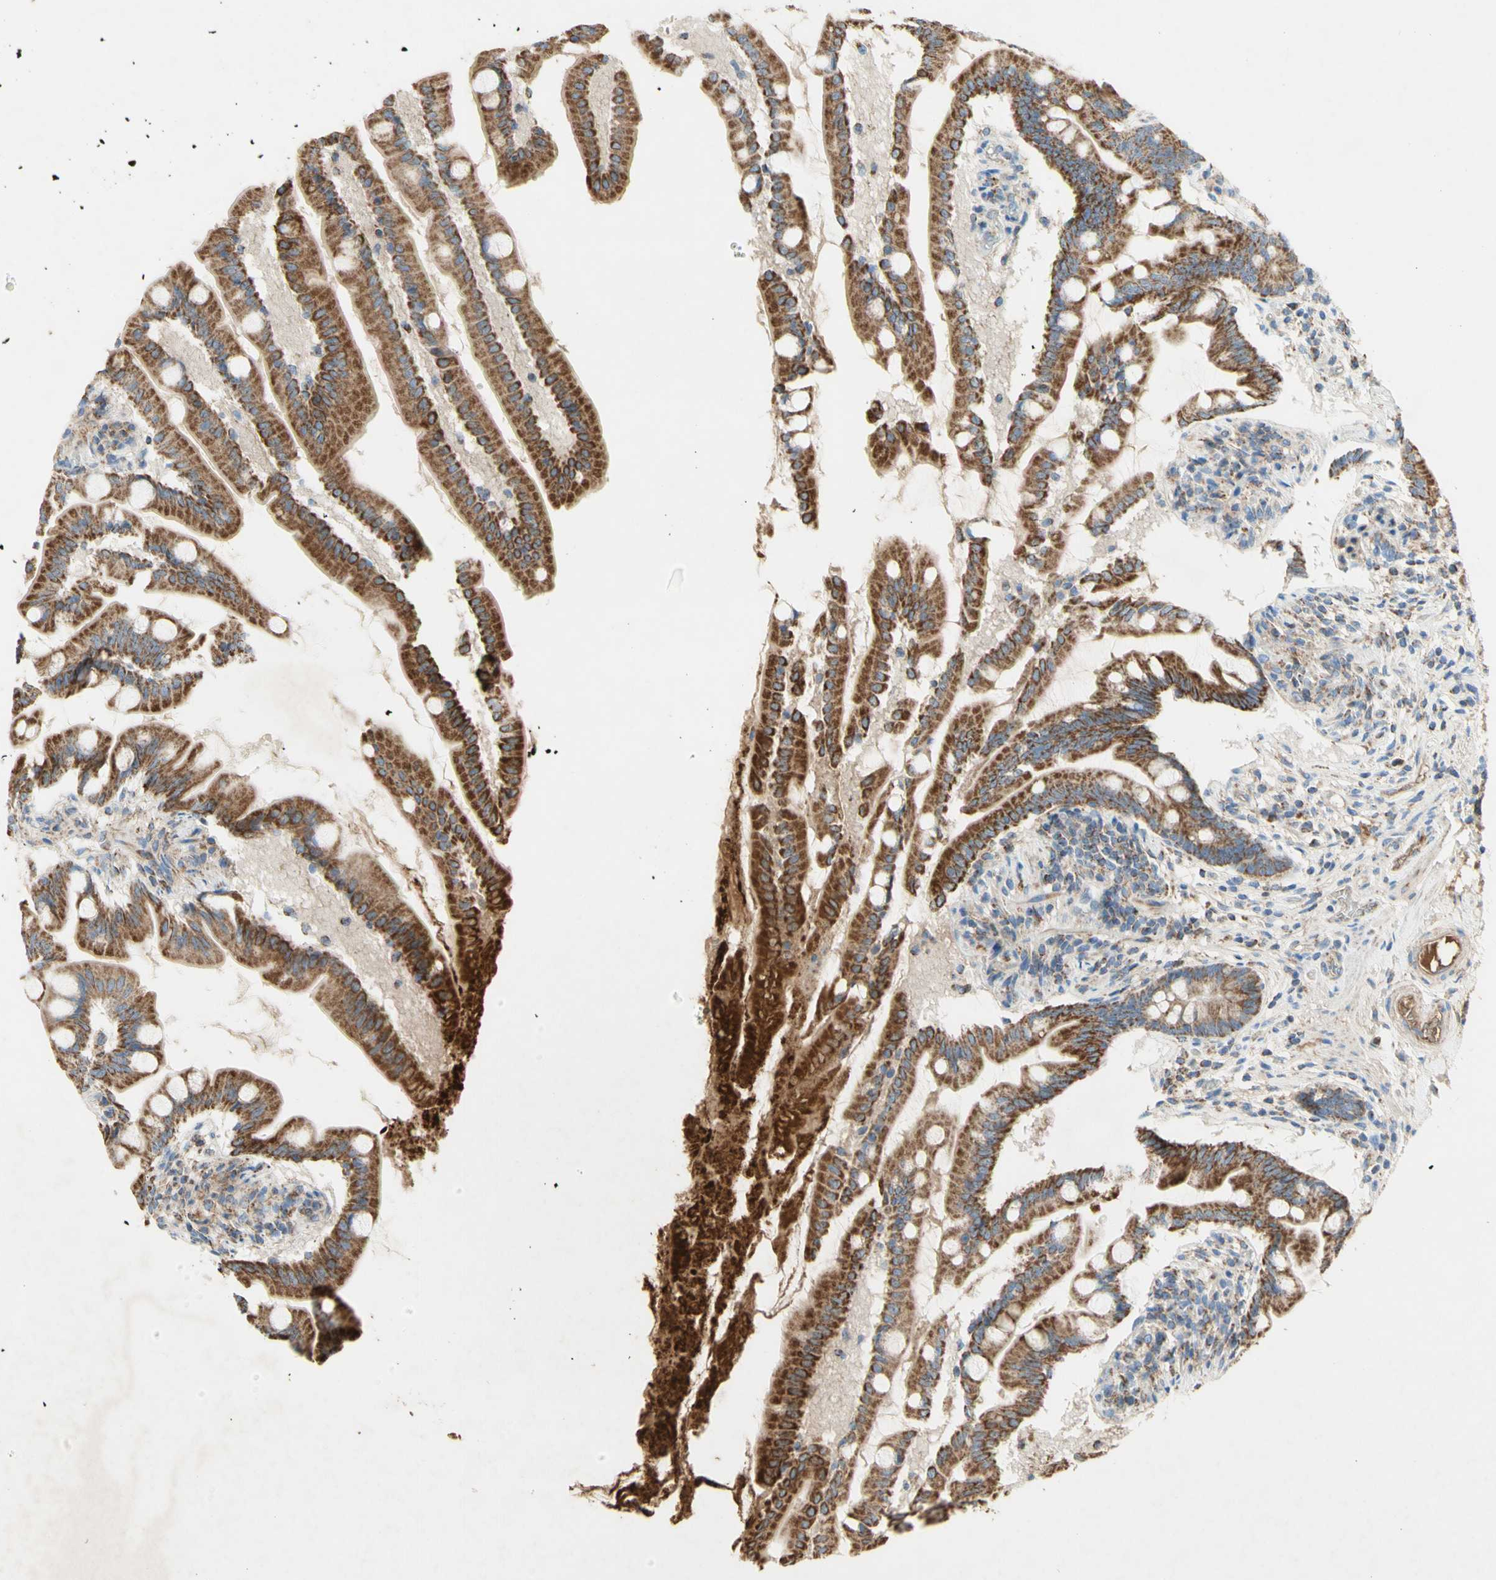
{"staining": {"intensity": "moderate", "quantity": ">75%", "location": "cytoplasmic/membranous"}, "tissue": "small intestine", "cell_type": "Glandular cells", "image_type": "normal", "snomed": [{"axis": "morphology", "description": "Normal tissue, NOS"}, {"axis": "topography", "description": "Small intestine"}], "caption": "Protein staining shows moderate cytoplasmic/membranous positivity in approximately >75% of glandular cells in normal small intestine.", "gene": "SDHB", "patient": {"sex": "female", "age": 56}}